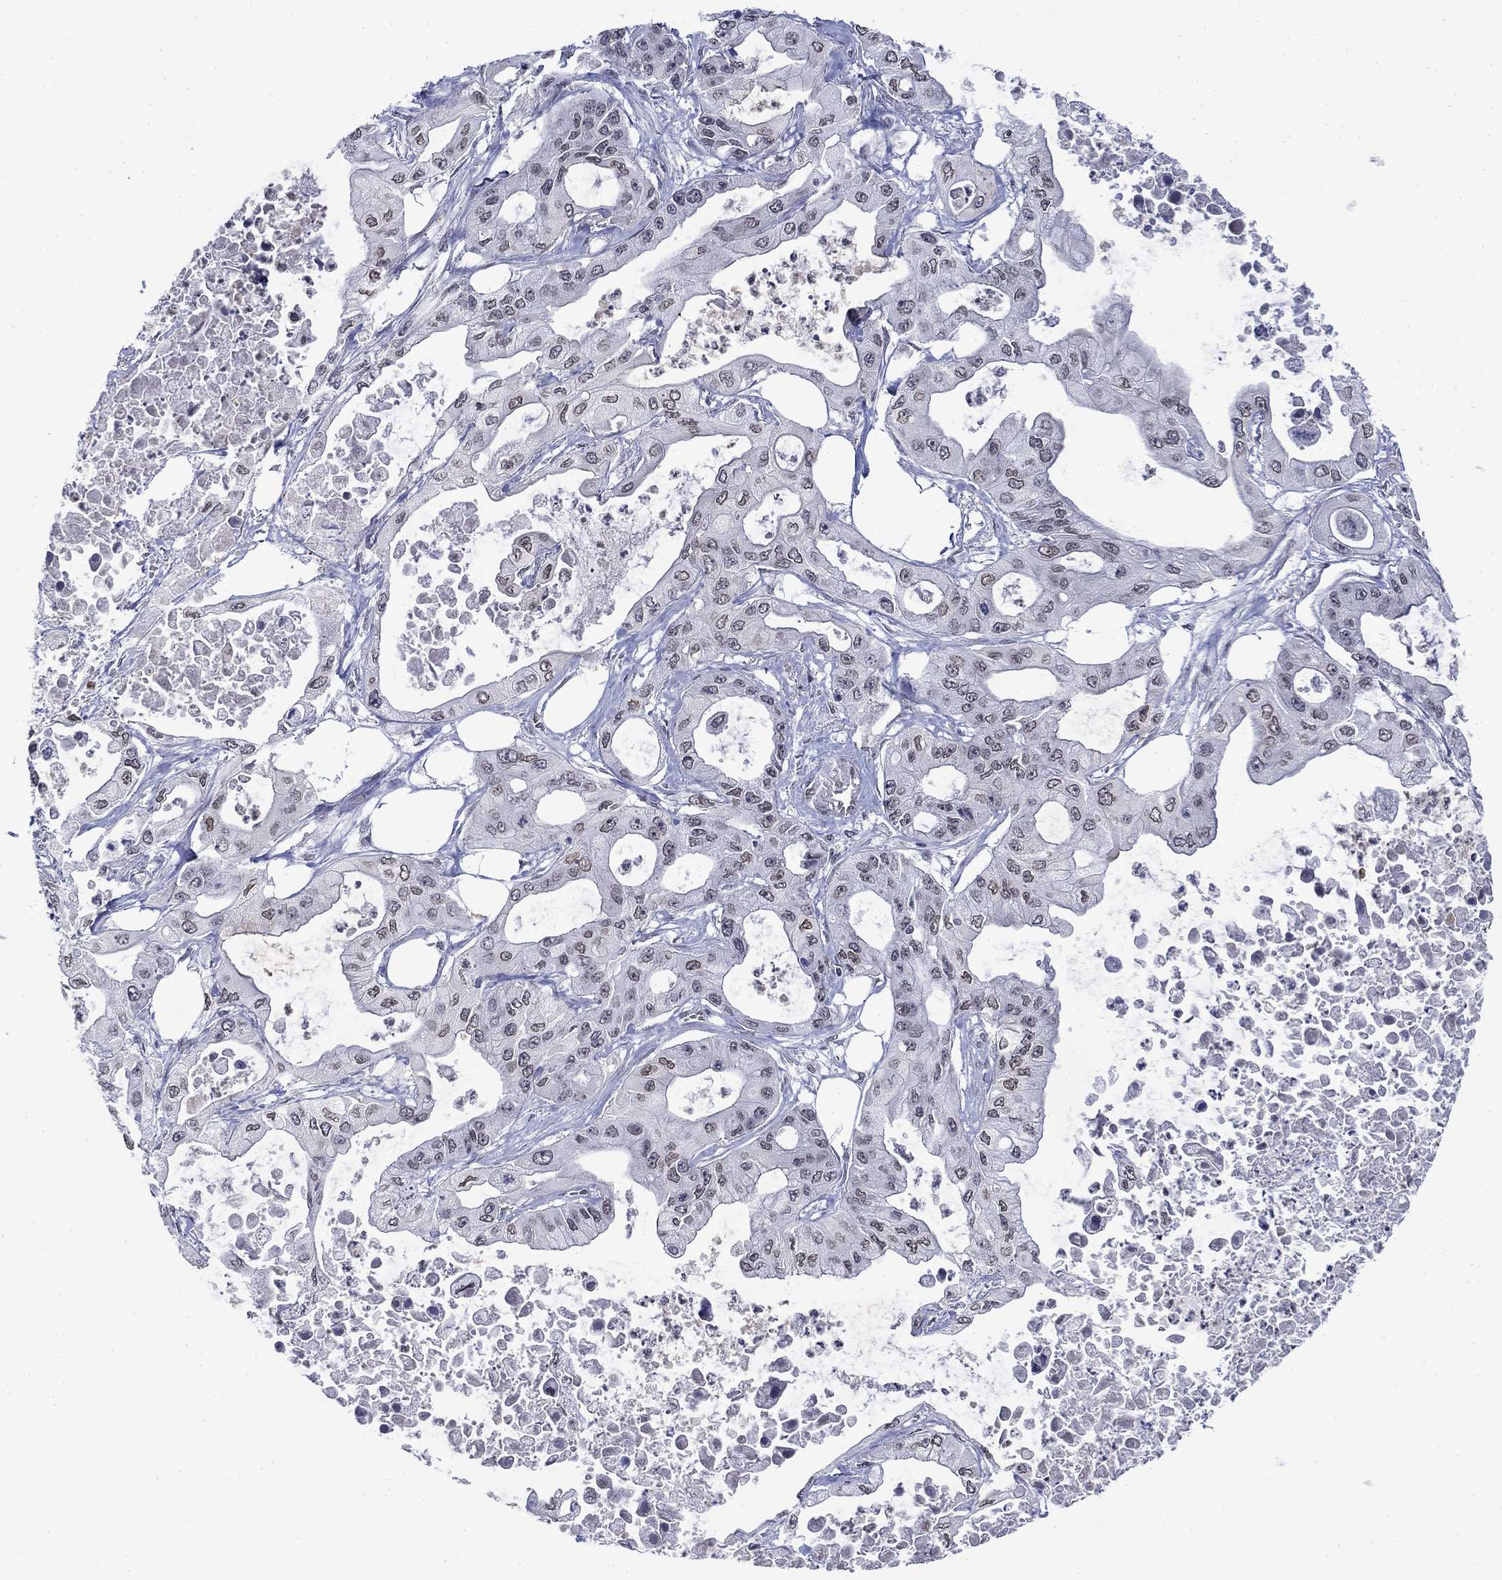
{"staining": {"intensity": "moderate", "quantity": "25%-75%", "location": "cytoplasmic/membranous,nuclear"}, "tissue": "pancreatic cancer", "cell_type": "Tumor cells", "image_type": "cancer", "snomed": [{"axis": "morphology", "description": "Adenocarcinoma, NOS"}, {"axis": "topography", "description": "Pancreas"}], "caption": "Human adenocarcinoma (pancreatic) stained with a brown dye displays moderate cytoplasmic/membranous and nuclear positive staining in about 25%-75% of tumor cells.", "gene": "TOR1AIP1", "patient": {"sex": "male", "age": 70}}